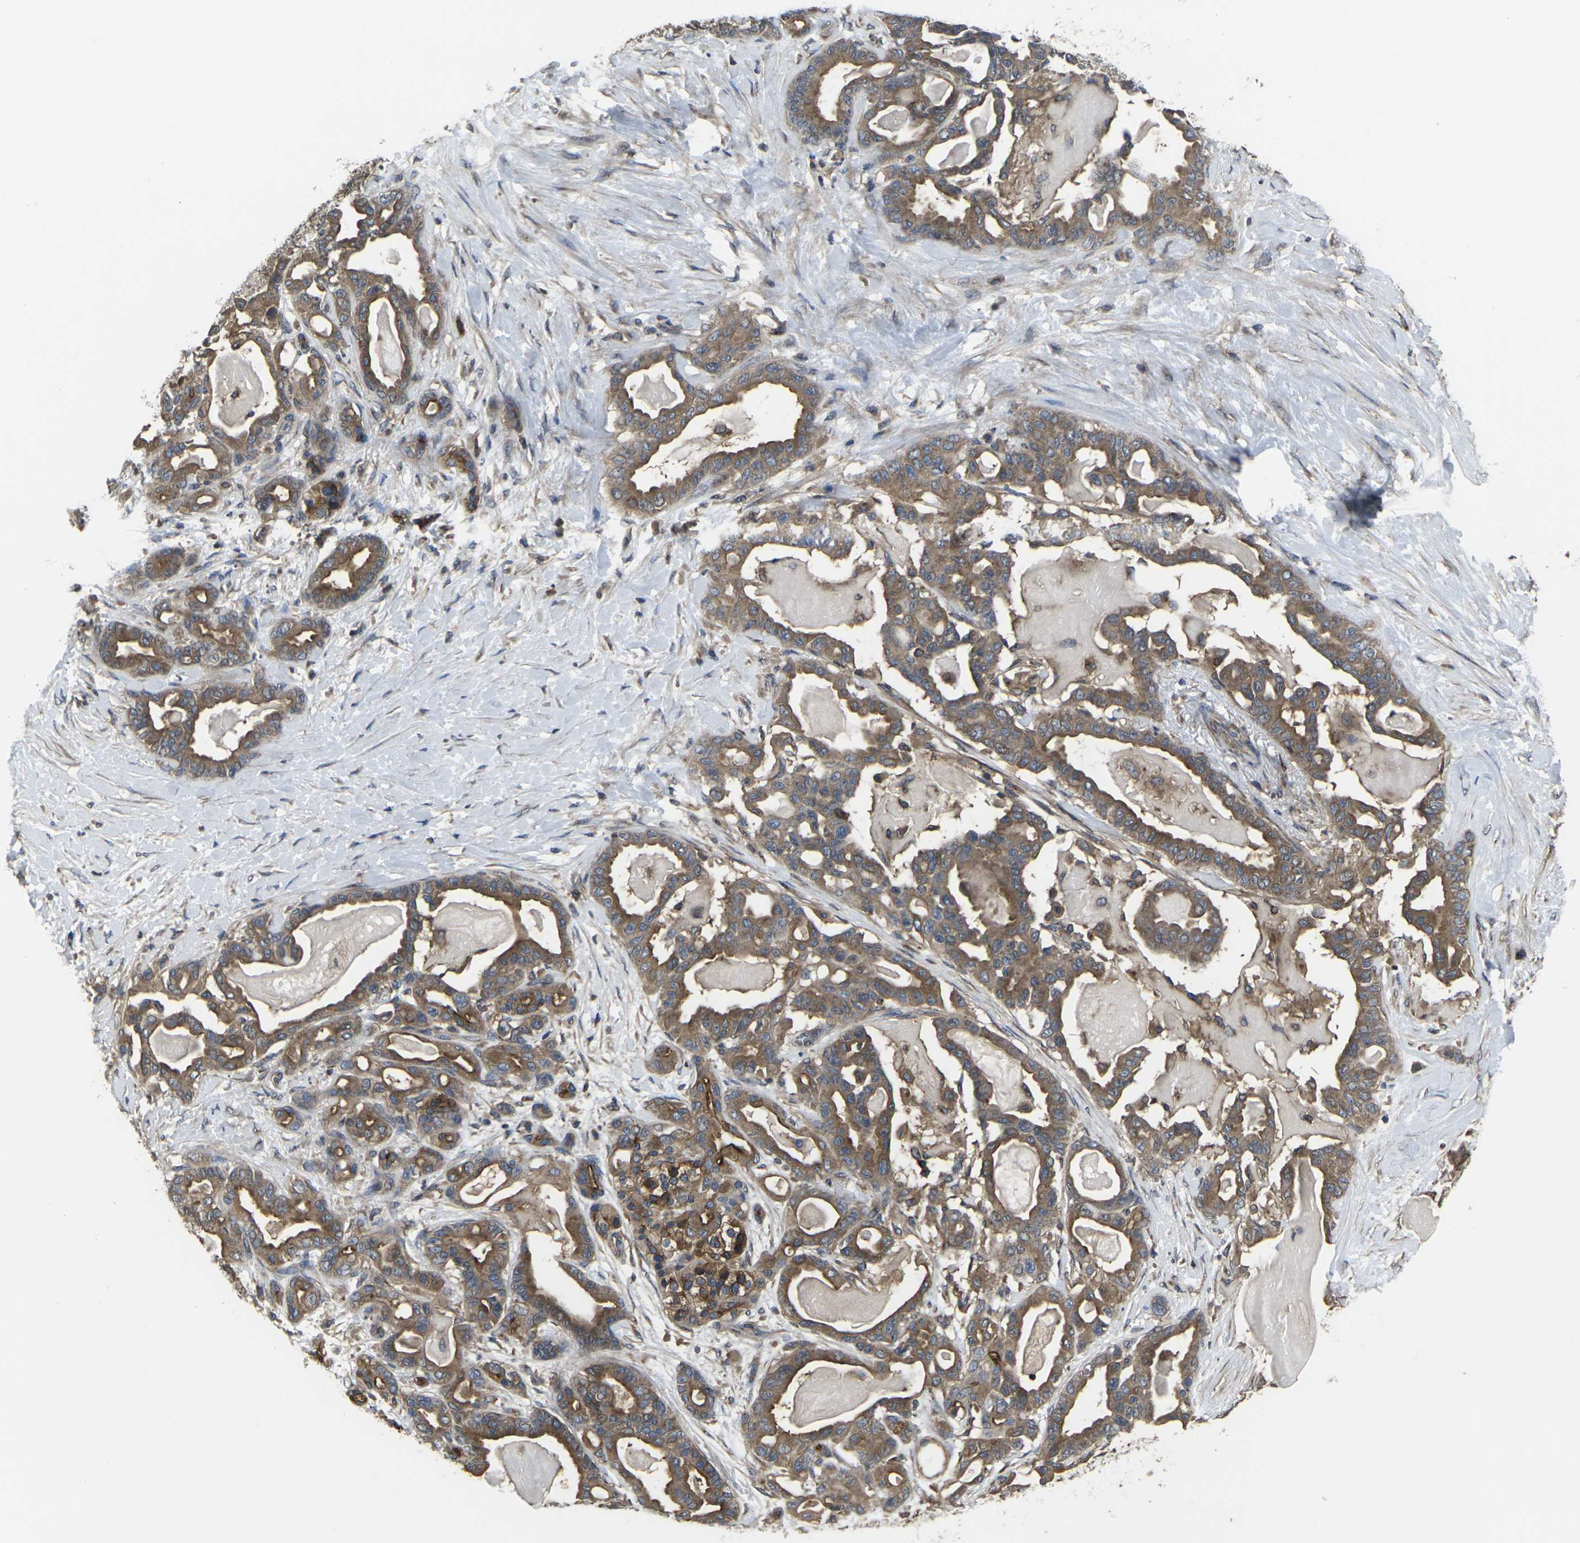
{"staining": {"intensity": "moderate", "quantity": ">75%", "location": "cytoplasmic/membranous"}, "tissue": "pancreatic cancer", "cell_type": "Tumor cells", "image_type": "cancer", "snomed": [{"axis": "morphology", "description": "Adenocarcinoma, NOS"}, {"axis": "topography", "description": "Pancreas"}], "caption": "High-magnification brightfield microscopy of pancreatic cancer (adenocarcinoma) stained with DAB (brown) and counterstained with hematoxylin (blue). tumor cells exhibit moderate cytoplasmic/membranous positivity is seen in approximately>75% of cells.", "gene": "PRKACB", "patient": {"sex": "male", "age": 63}}